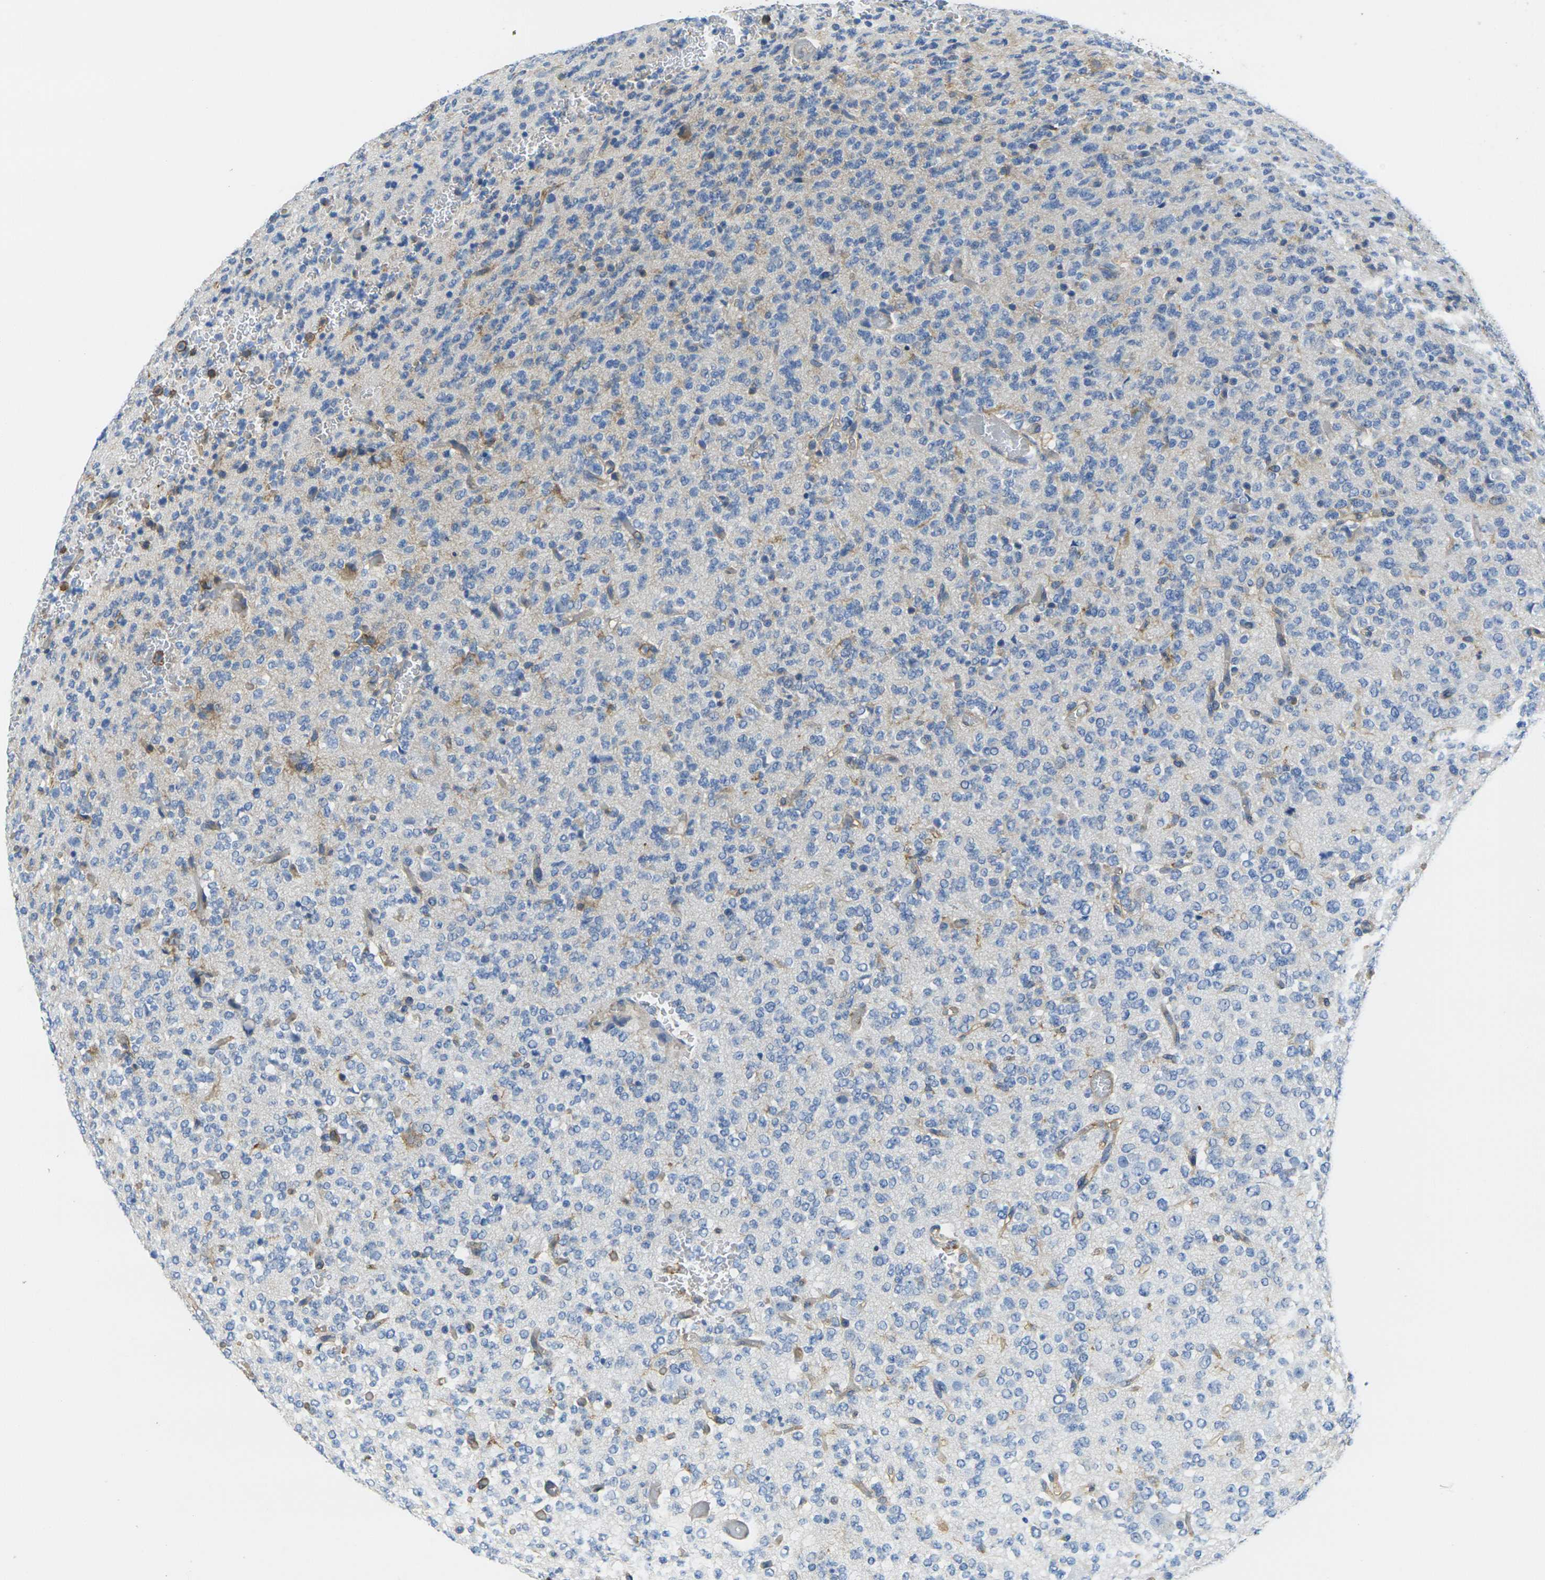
{"staining": {"intensity": "weak", "quantity": "<25%", "location": "cytoplasmic/membranous"}, "tissue": "glioma", "cell_type": "Tumor cells", "image_type": "cancer", "snomed": [{"axis": "morphology", "description": "Glioma, malignant, Low grade"}, {"axis": "topography", "description": "Brain"}], "caption": "This is a photomicrograph of immunohistochemistry staining of malignant low-grade glioma, which shows no positivity in tumor cells.", "gene": "FAM110D", "patient": {"sex": "male", "age": 38}}